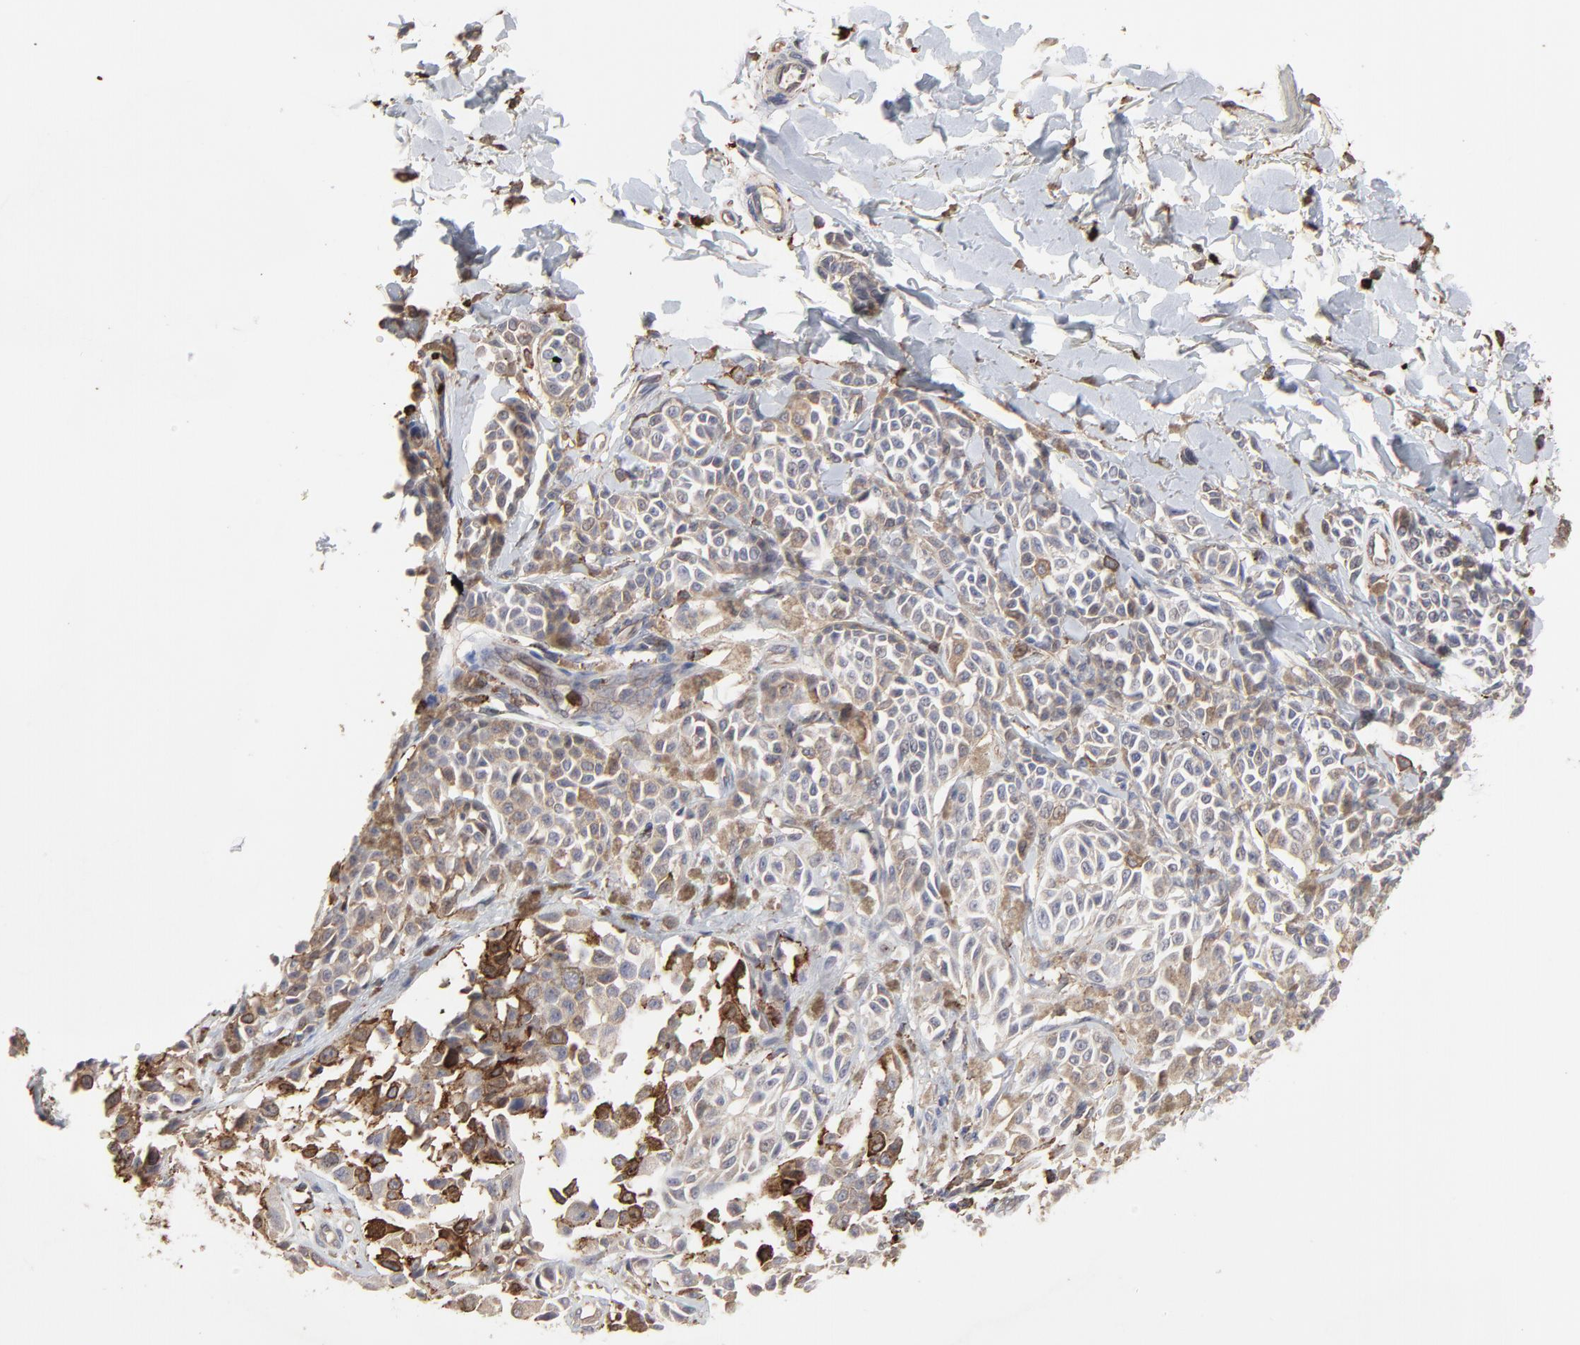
{"staining": {"intensity": "moderate", "quantity": ">75%", "location": "cytoplasmic/membranous"}, "tissue": "melanoma", "cell_type": "Tumor cells", "image_type": "cancer", "snomed": [{"axis": "morphology", "description": "Malignant melanoma, NOS"}, {"axis": "topography", "description": "Skin"}], "caption": "Brown immunohistochemical staining in melanoma displays moderate cytoplasmic/membranous staining in about >75% of tumor cells.", "gene": "SLC6A14", "patient": {"sex": "female", "age": 38}}